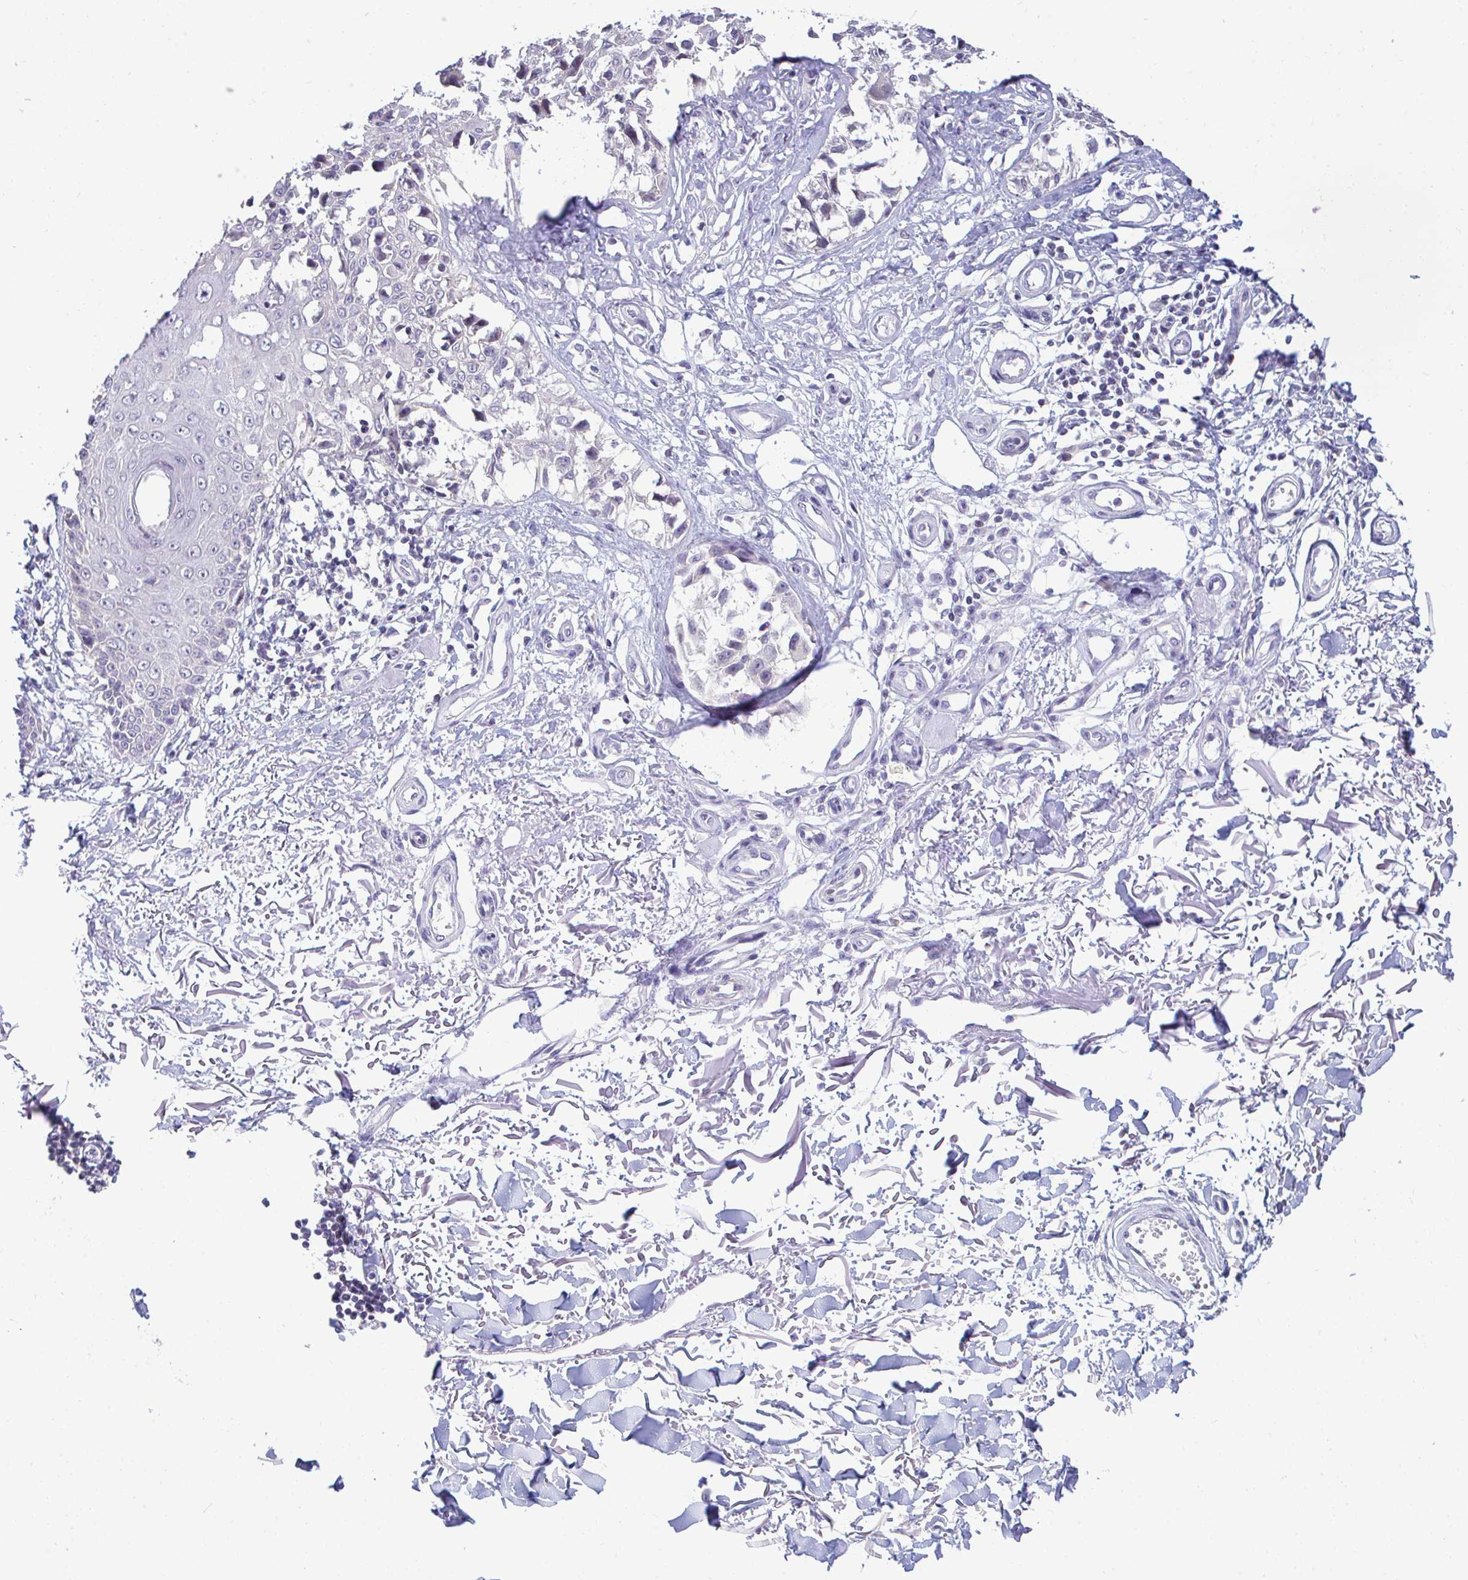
{"staining": {"intensity": "negative", "quantity": "none", "location": "none"}, "tissue": "melanoma", "cell_type": "Tumor cells", "image_type": "cancer", "snomed": [{"axis": "morphology", "description": "Malignant melanoma, NOS"}, {"axis": "topography", "description": "Skin"}], "caption": "An image of human malignant melanoma is negative for staining in tumor cells.", "gene": "PIGK", "patient": {"sex": "male", "age": 73}}